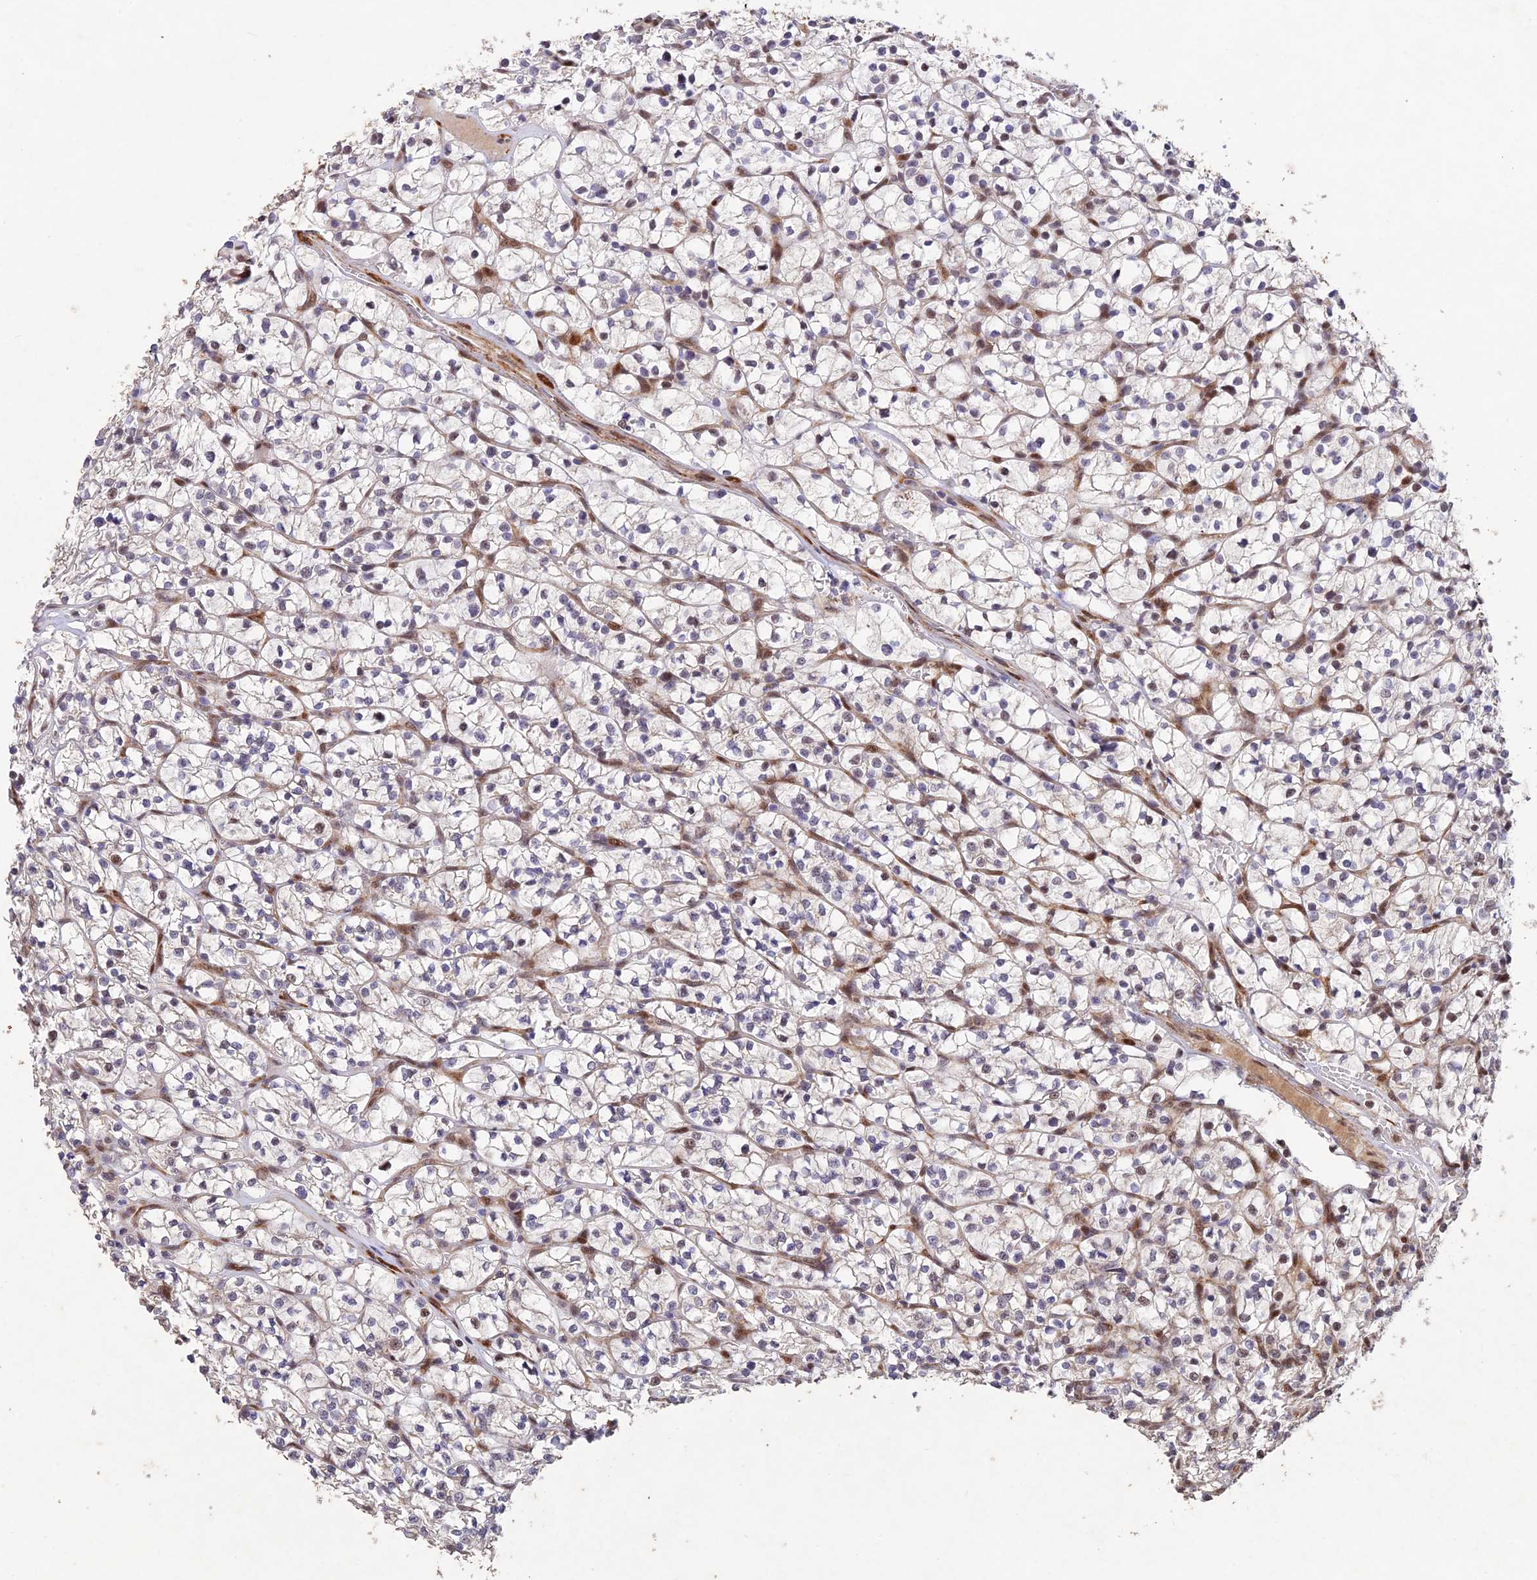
{"staining": {"intensity": "negative", "quantity": "none", "location": "none"}, "tissue": "renal cancer", "cell_type": "Tumor cells", "image_type": "cancer", "snomed": [{"axis": "morphology", "description": "Adenocarcinoma, NOS"}, {"axis": "topography", "description": "Kidney"}], "caption": "DAB immunohistochemical staining of renal cancer (adenocarcinoma) exhibits no significant positivity in tumor cells. (DAB (3,3'-diaminobenzidine) immunohistochemistry, high magnification).", "gene": "WDR55", "patient": {"sex": "female", "age": 64}}